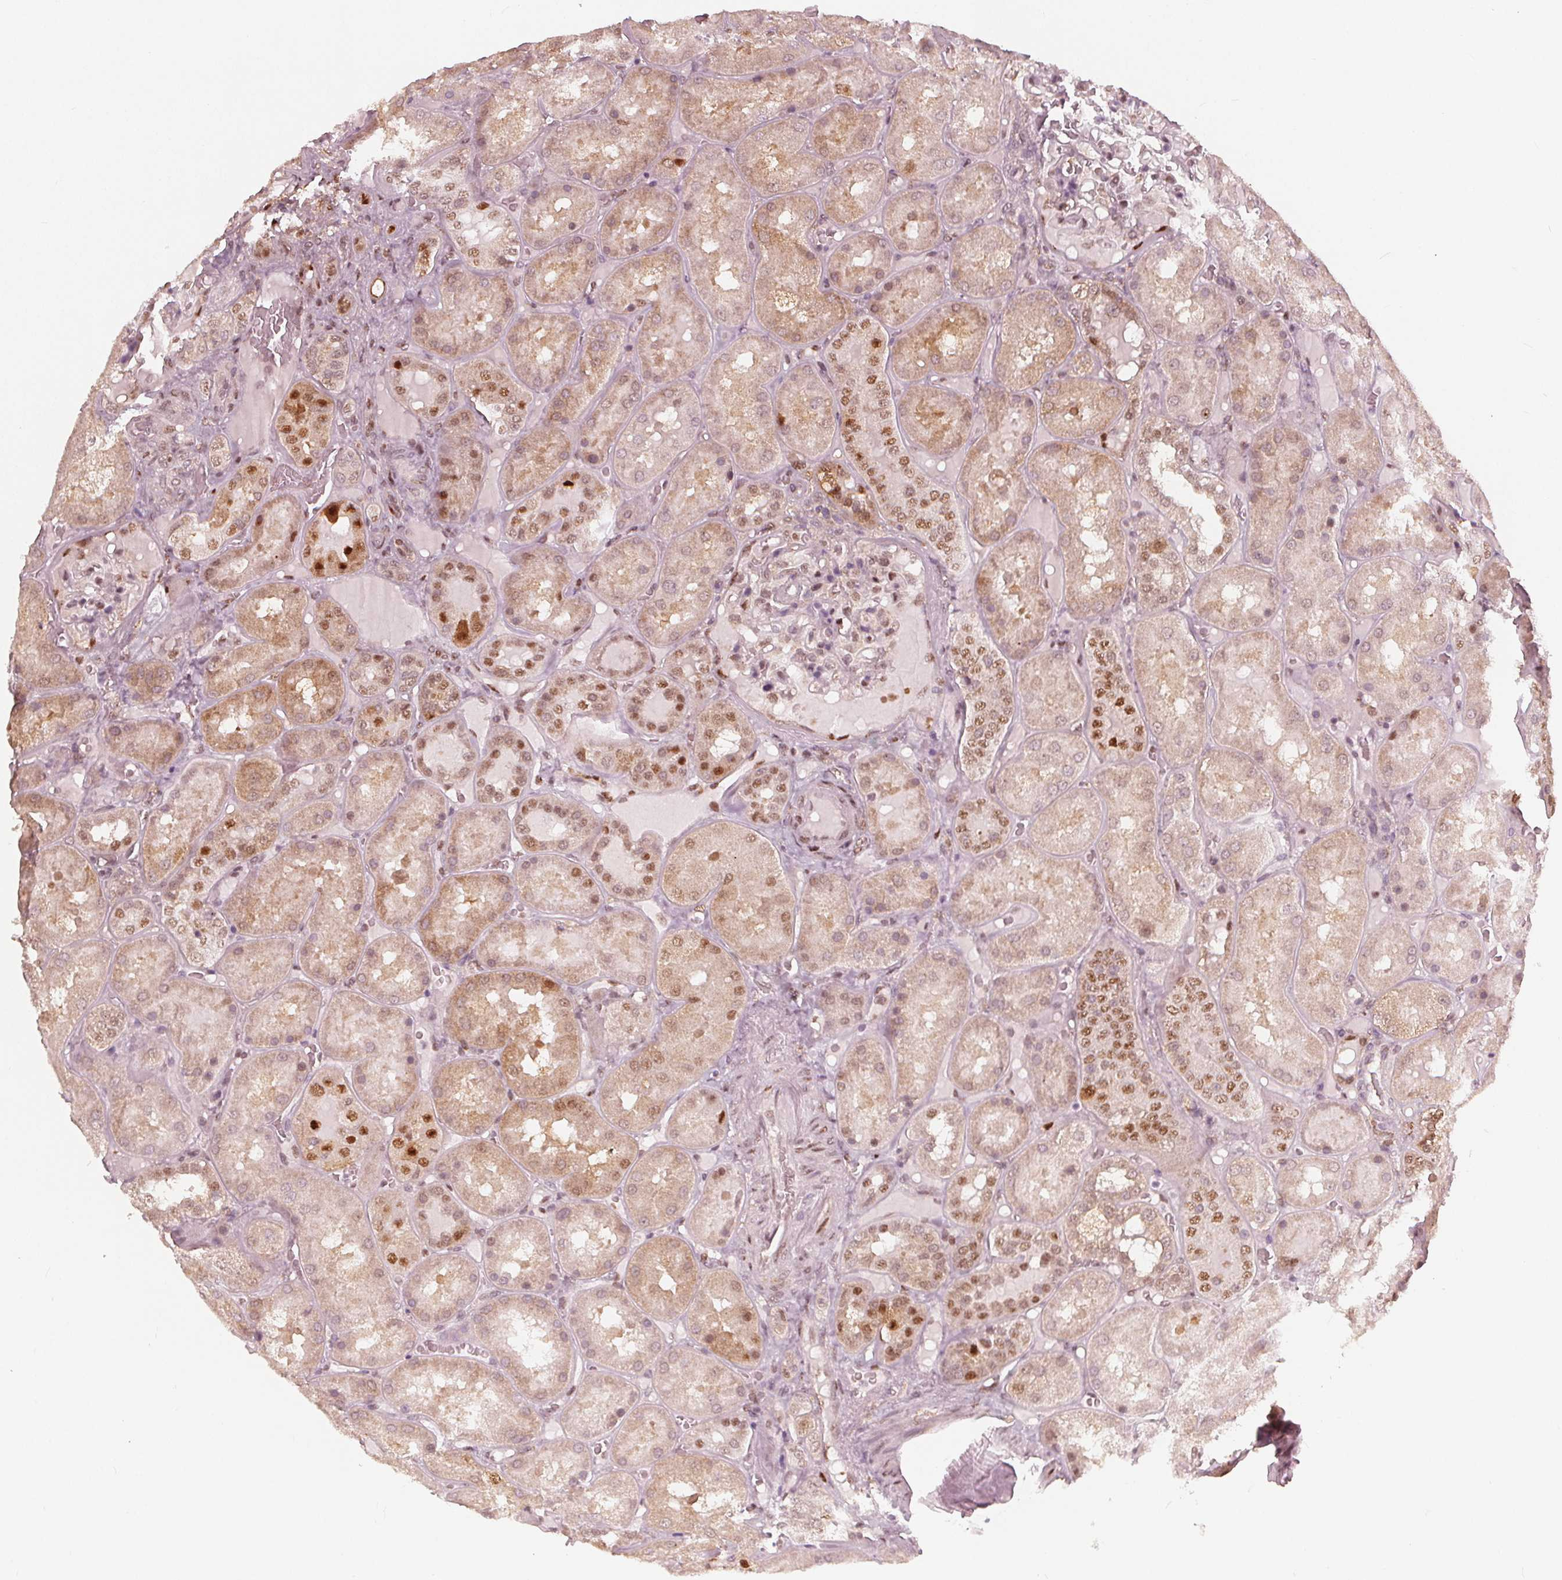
{"staining": {"intensity": "moderate", "quantity": "<25%", "location": "nuclear"}, "tissue": "kidney", "cell_type": "Cells in glomeruli", "image_type": "normal", "snomed": [{"axis": "morphology", "description": "Normal tissue, NOS"}, {"axis": "topography", "description": "Kidney"}], "caption": "This histopathology image demonstrates IHC staining of unremarkable human kidney, with low moderate nuclear positivity in approximately <25% of cells in glomeruli.", "gene": "SQSTM1", "patient": {"sex": "male", "age": 73}}